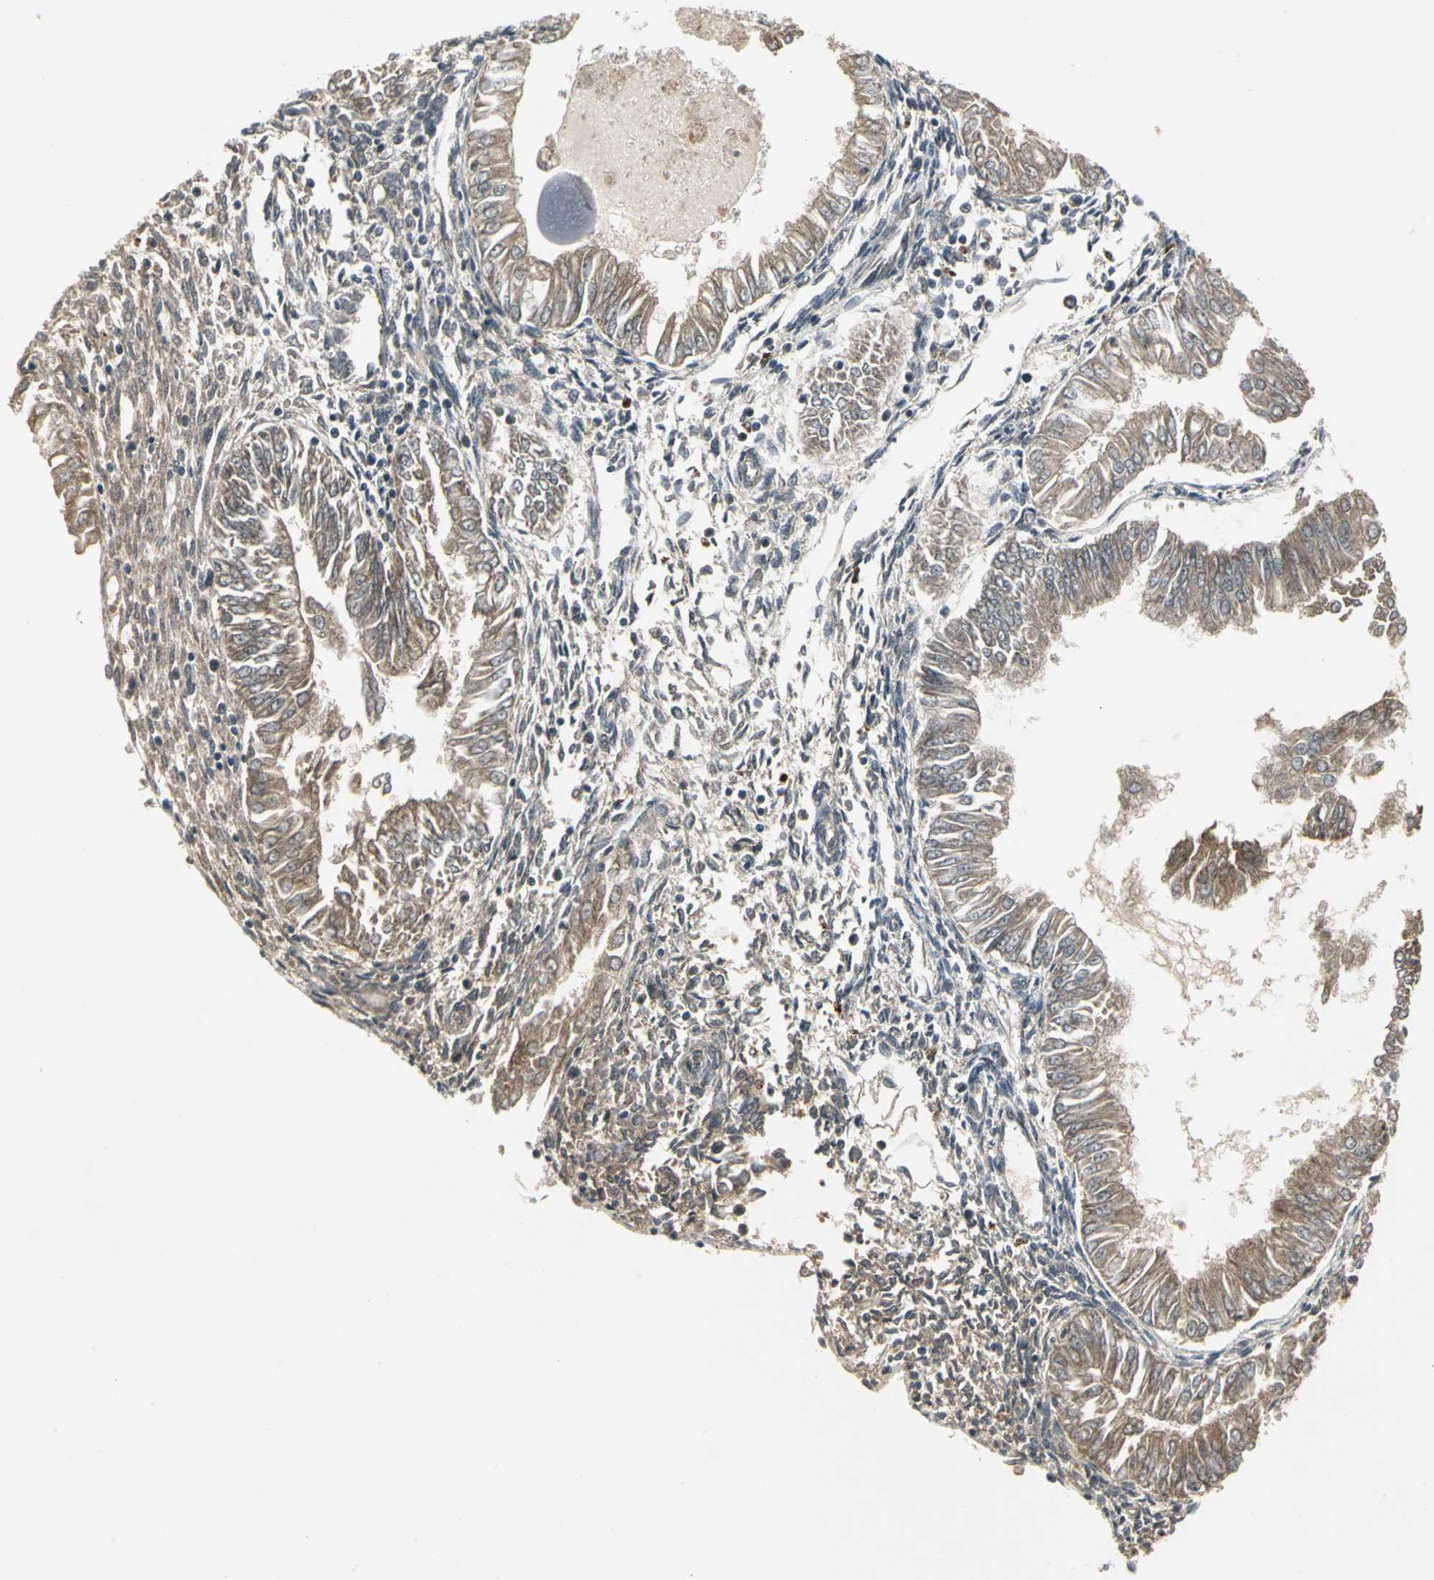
{"staining": {"intensity": "moderate", "quantity": ">75%", "location": "cytoplasmic/membranous"}, "tissue": "endometrial cancer", "cell_type": "Tumor cells", "image_type": "cancer", "snomed": [{"axis": "morphology", "description": "Adenocarcinoma, NOS"}, {"axis": "topography", "description": "Endometrium"}], "caption": "Immunohistochemical staining of adenocarcinoma (endometrial) reveals moderate cytoplasmic/membranous protein positivity in about >75% of tumor cells.", "gene": "MAPK8IP3", "patient": {"sex": "female", "age": 53}}